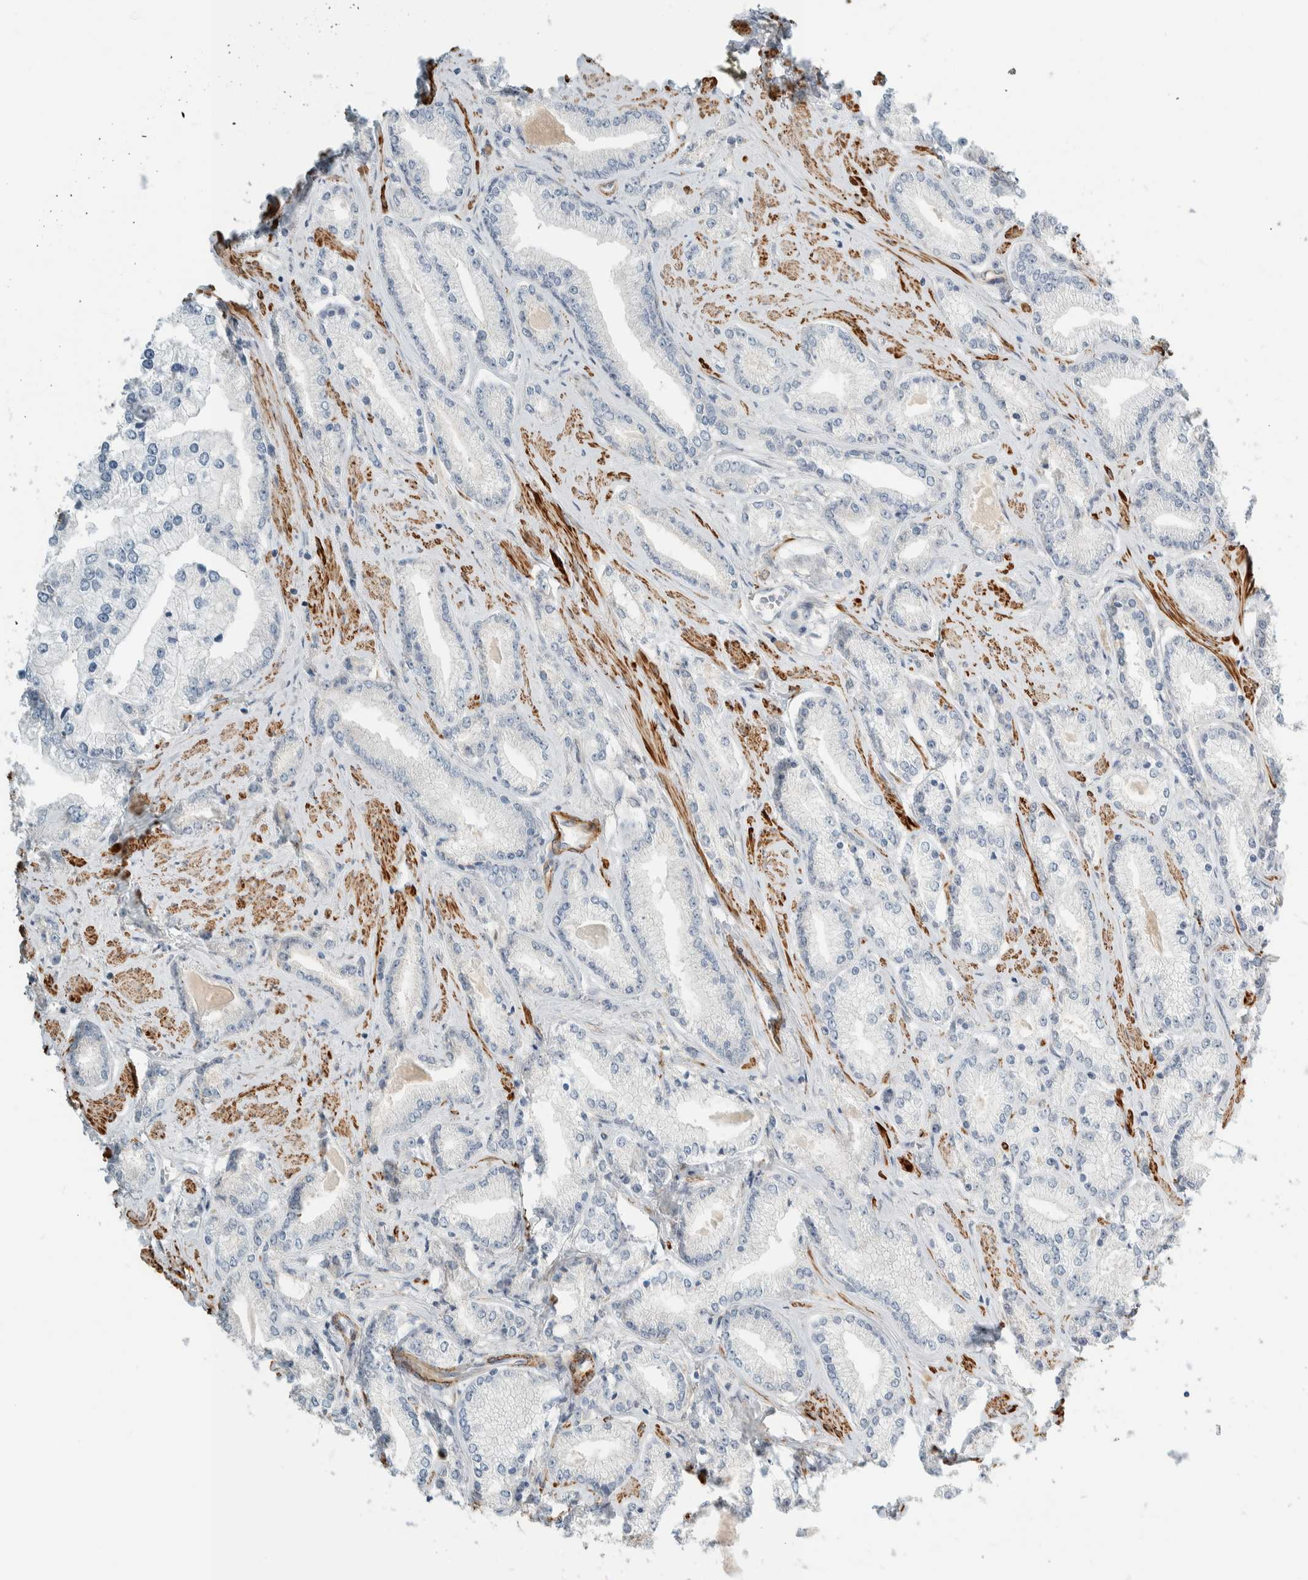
{"staining": {"intensity": "negative", "quantity": "none", "location": "none"}, "tissue": "prostate cancer", "cell_type": "Tumor cells", "image_type": "cancer", "snomed": [{"axis": "morphology", "description": "Adenocarcinoma, Low grade"}, {"axis": "topography", "description": "Prostate"}], "caption": "High power microscopy image of an immunohistochemistry image of low-grade adenocarcinoma (prostate), revealing no significant expression in tumor cells.", "gene": "CDR2", "patient": {"sex": "male", "age": 62}}